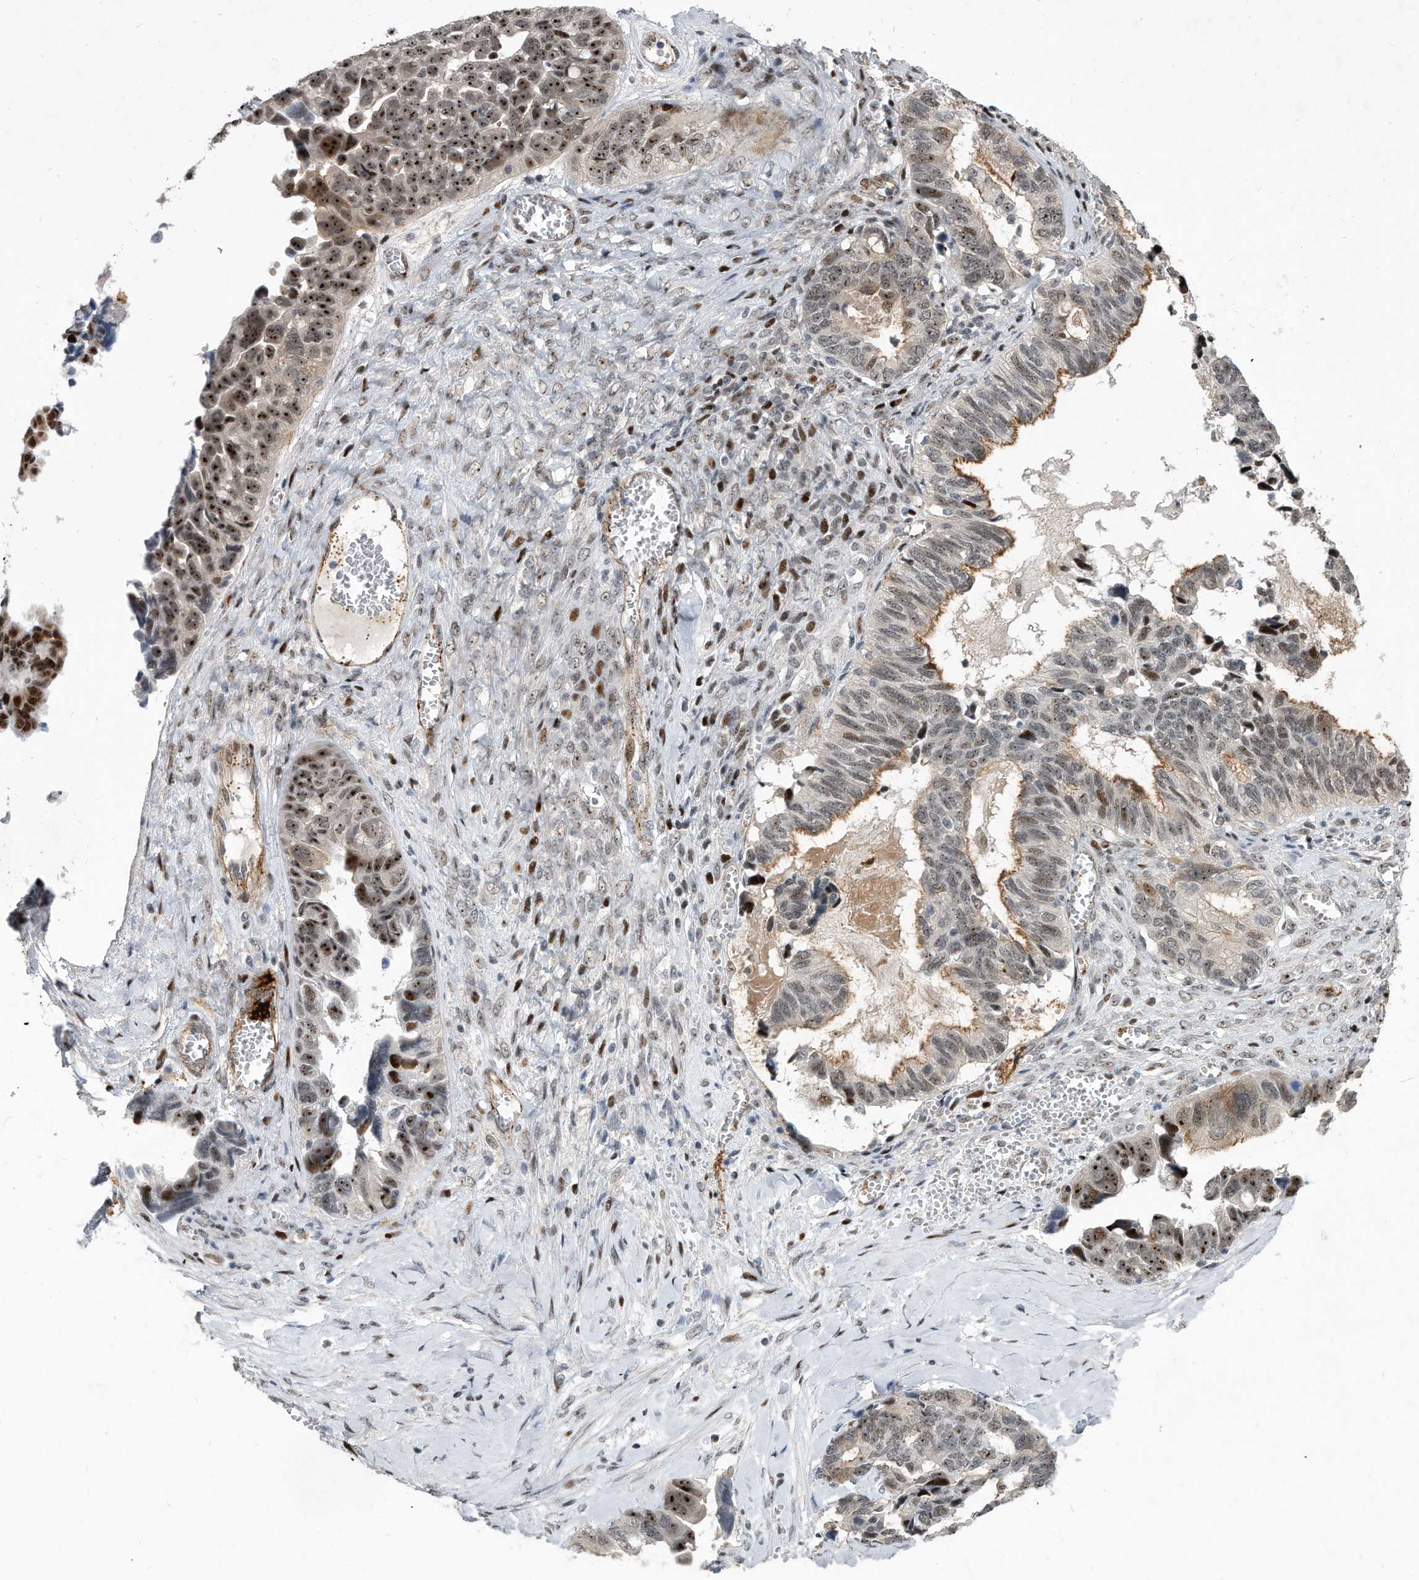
{"staining": {"intensity": "strong", "quantity": "25%-75%", "location": "cytoplasmic/membranous,nuclear"}, "tissue": "ovarian cancer", "cell_type": "Tumor cells", "image_type": "cancer", "snomed": [{"axis": "morphology", "description": "Cystadenocarcinoma, serous, NOS"}, {"axis": "topography", "description": "Ovary"}], "caption": "Ovarian cancer (serous cystadenocarcinoma) tissue reveals strong cytoplasmic/membranous and nuclear staining in approximately 25%-75% of tumor cells, visualized by immunohistochemistry.", "gene": "PGBD2", "patient": {"sex": "female", "age": 79}}